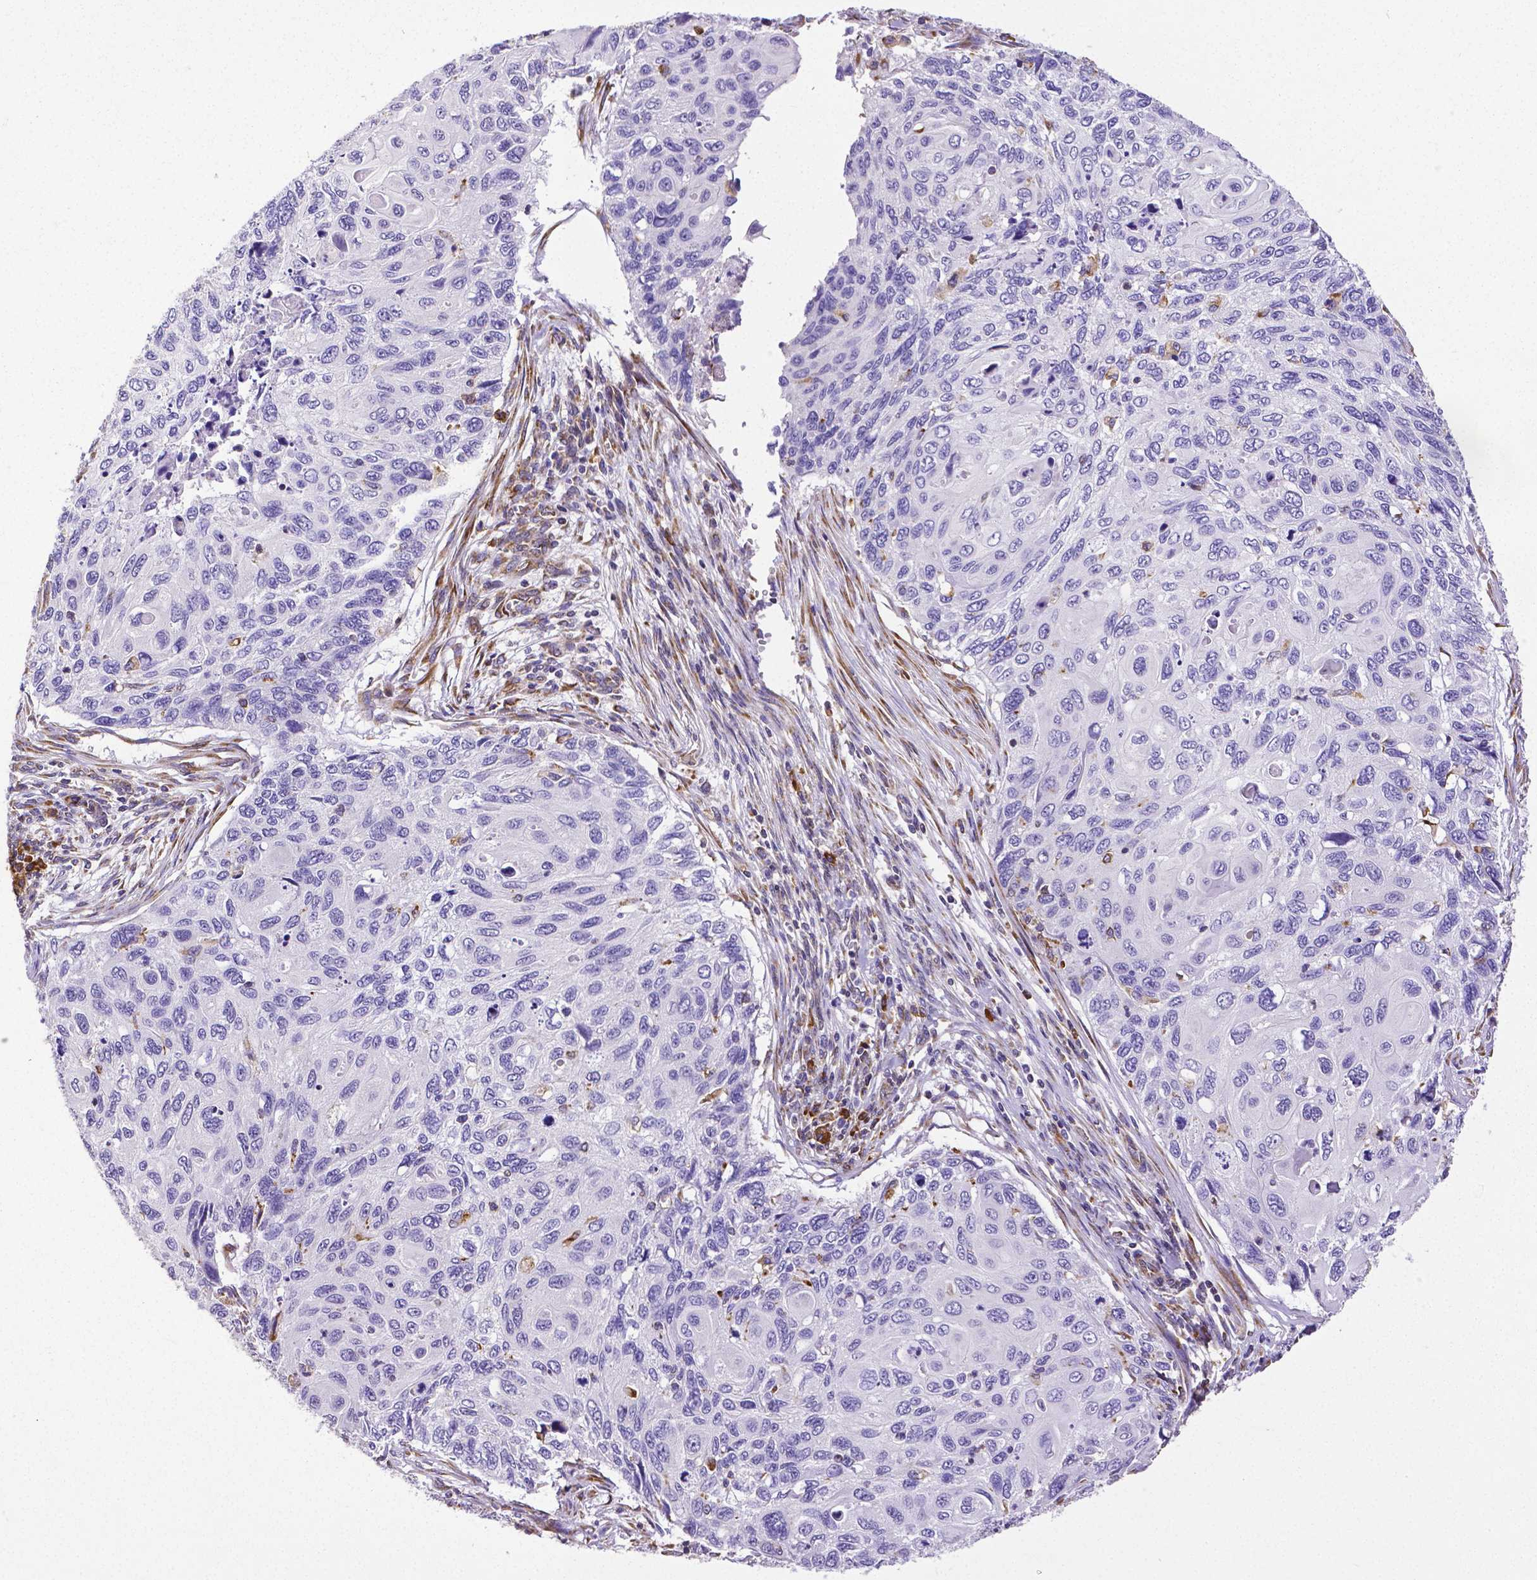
{"staining": {"intensity": "negative", "quantity": "none", "location": "none"}, "tissue": "cervical cancer", "cell_type": "Tumor cells", "image_type": "cancer", "snomed": [{"axis": "morphology", "description": "Squamous cell carcinoma, NOS"}, {"axis": "topography", "description": "Cervix"}], "caption": "Immunohistochemical staining of human cervical cancer (squamous cell carcinoma) demonstrates no significant expression in tumor cells.", "gene": "MTDH", "patient": {"sex": "female", "age": 70}}